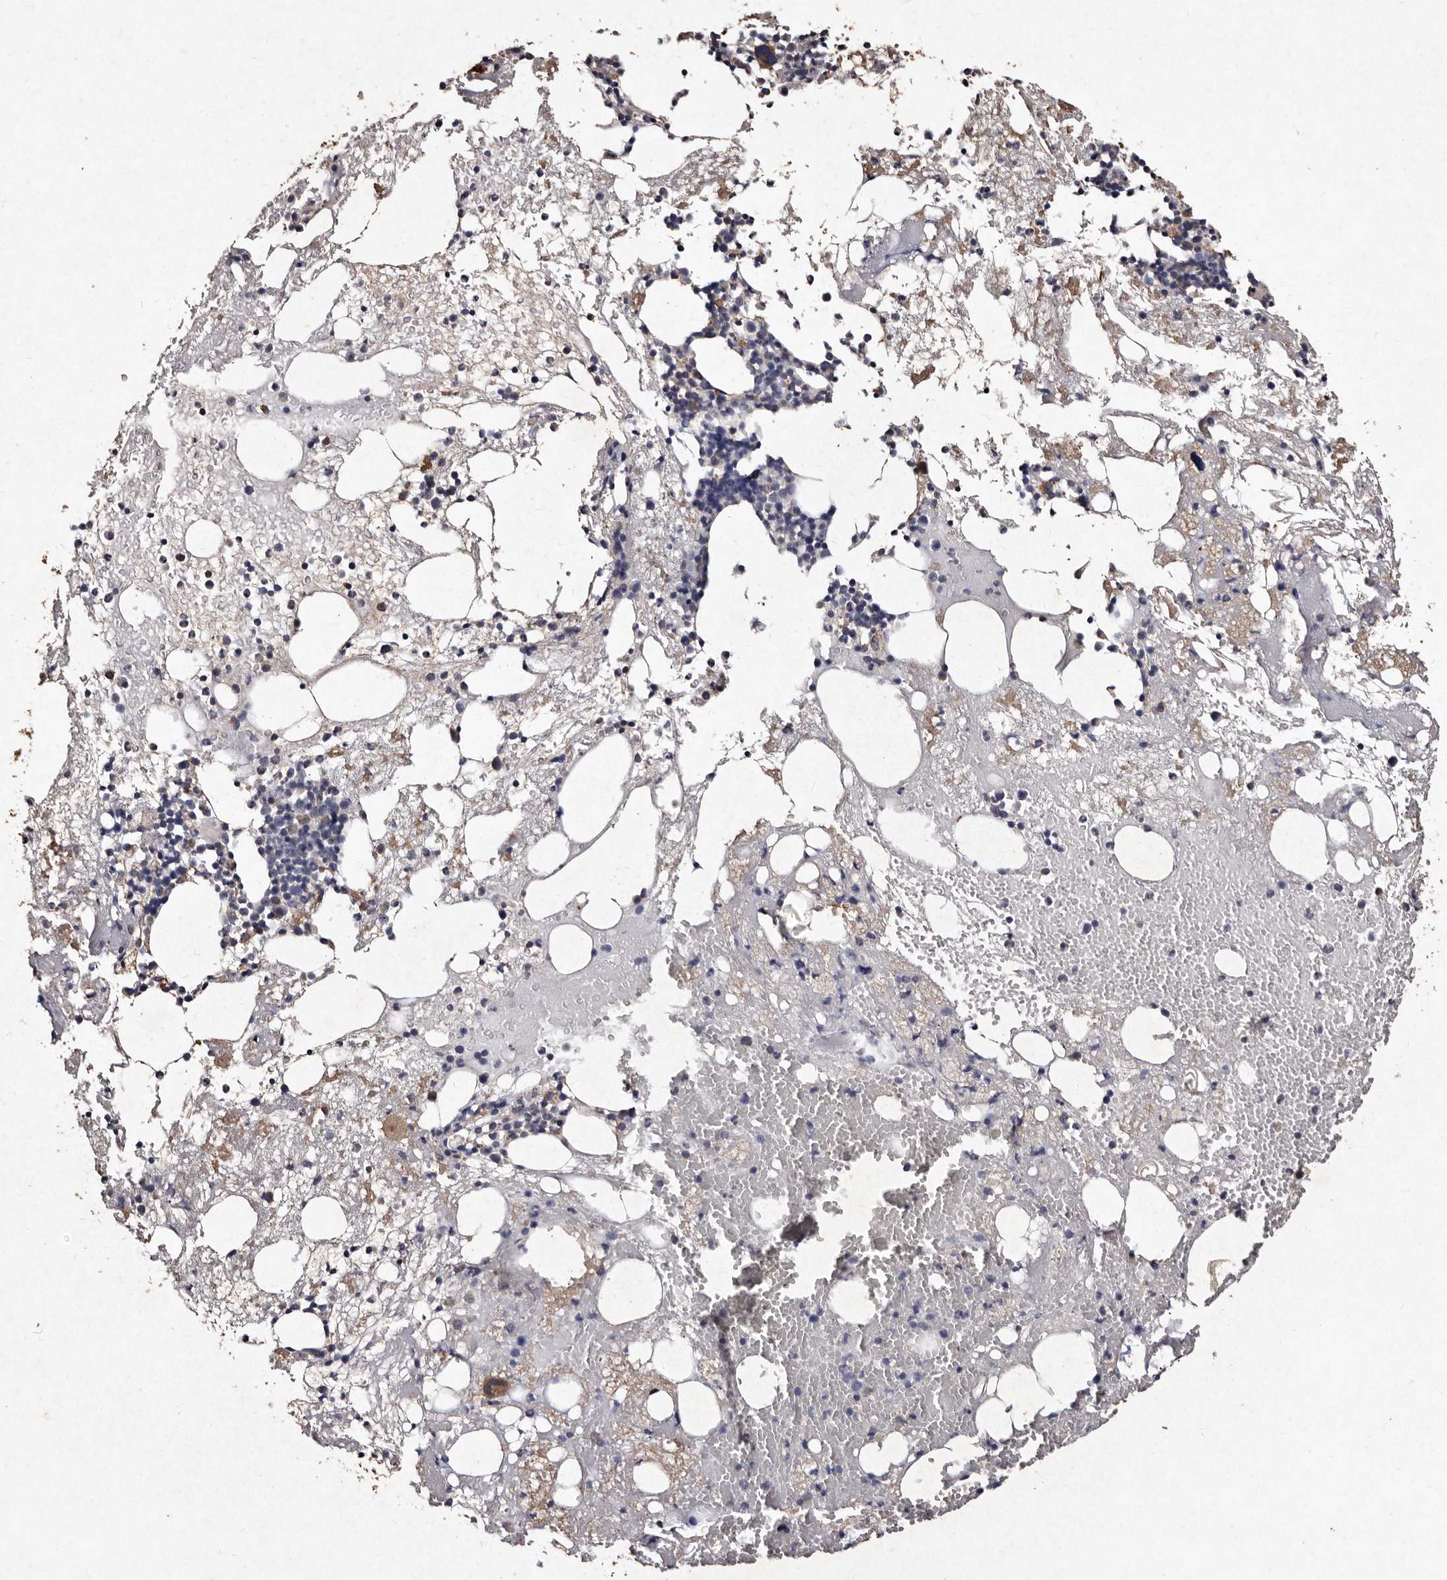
{"staining": {"intensity": "moderate", "quantity": "<25%", "location": "cytoplasmic/membranous"}, "tissue": "bone marrow", "cell_type": "Hematopoietic cells", "image_type": "normal", "snomed": [{"axis": "morphology", "description": "Normal tissue, NOS"}, {"axis": "morphology", "description": "Inflammation, NOS"}, {"axis": "topography", "description": "Bone marrow"}], "caption": "A brown stain labels moderate cytoplasmic/membranous expression of a protein in hematopoietic cells of unremarkable bone marrow. The protein of interest is shown in brown color, while the nuclei are stained blue.", "gene": "TFB1M", "patient": {"sex": "female", "age": 48}}